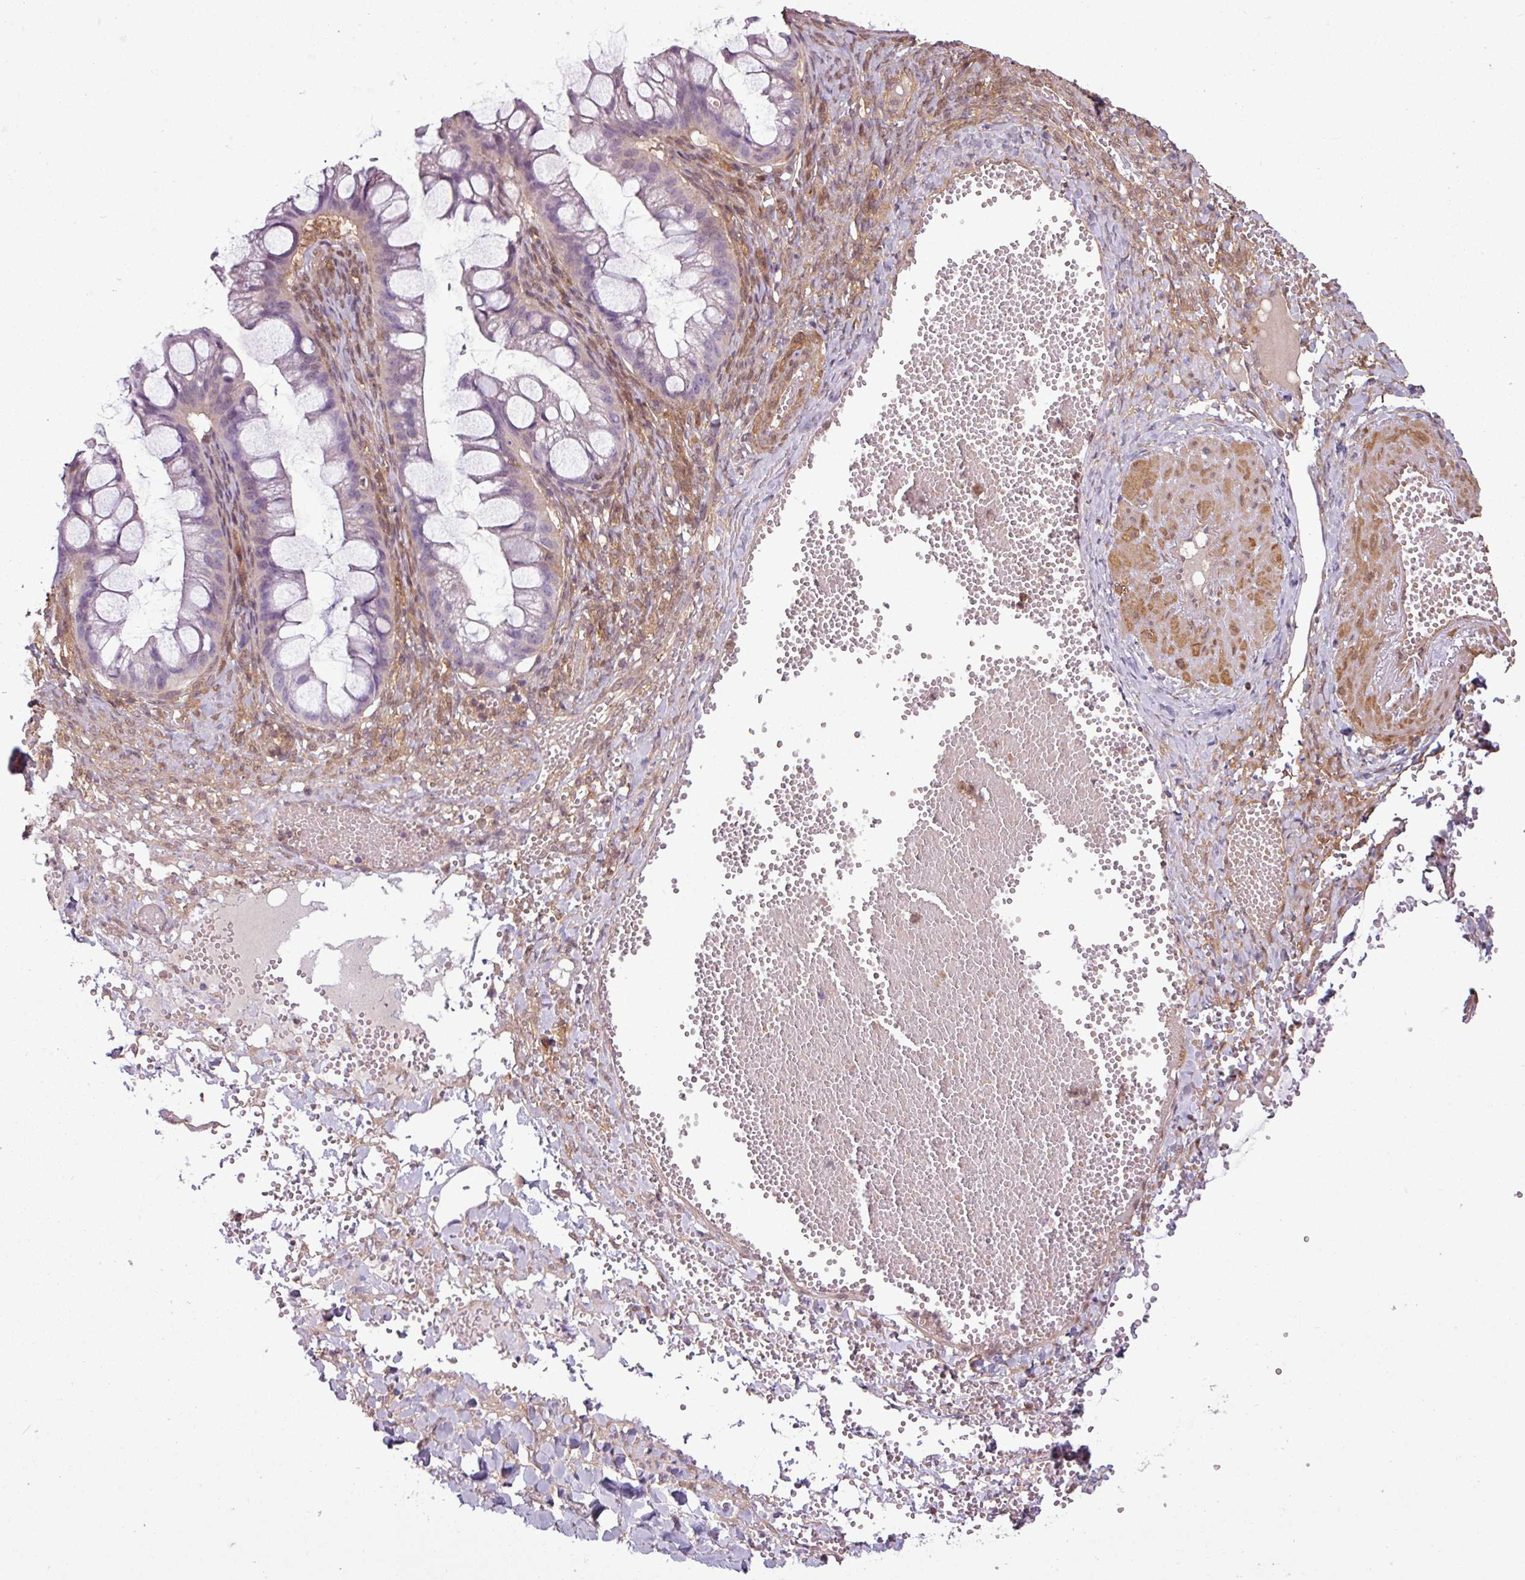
{"staining": {"intensity": "negative", "quantity": "none", "location": "none"}, "tissue": "ovarian cancer", "cell_type": "Tumor cells", "image_type": "cancer", "snomed": [{"axis": "morphology", "description": "Cystadenocarcinoma, mucinous, NOS"}, {"axis": "topography", "description": "Ovary"}], "caption": "Tumor cells show no significant positivity in mucinous cystadenocarcinoma (ovarian).", "gene": "SH3BGRL", "patient": {"sex": "female", "age": 73}}